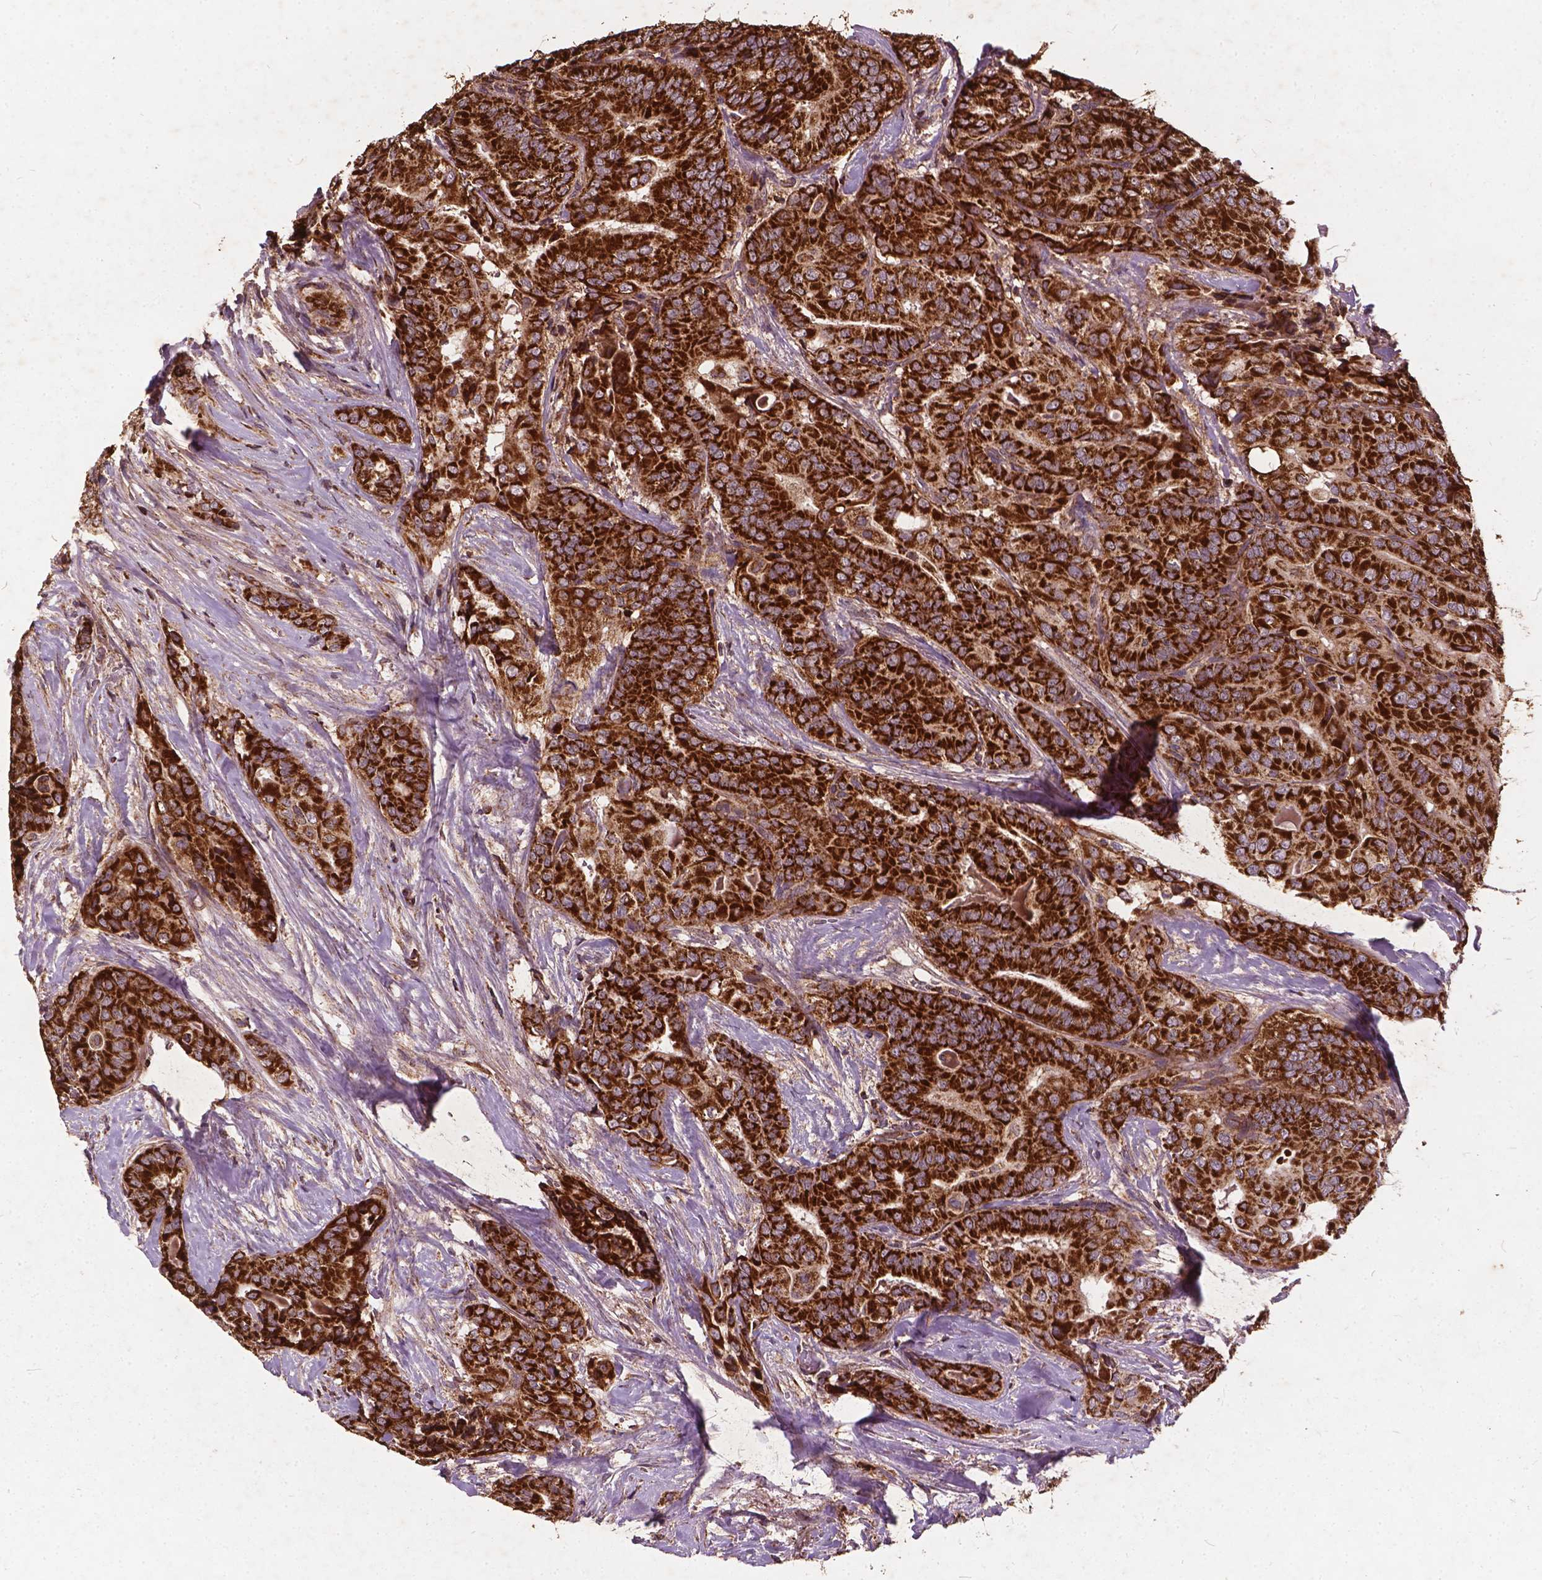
{"staining": {"intensity": "strong", "quantity": ">75%", "location": "cytoplasmic/membranous"}, "tissue": "thyroid cancer", "cell_type": "Tumor cells", "image_type": "cancer", "snomed": [{"axis": "morphology", "description": "Papillary adenocarcinoma, NOS"}, {"axis": "topography", "description": "Thyroid gland"}], "caption": "A high amount of strong cytoplasmic/membranous expression is appreciated in about >75% of tumor cells in thyroid cancer (papillary adenocarcinoma) tissue. (DAB IHC, brown staining for protein, blue staining for nuclei).", "gene": "UBXN2A", "patient": {"sex": "male", "age": 61}}